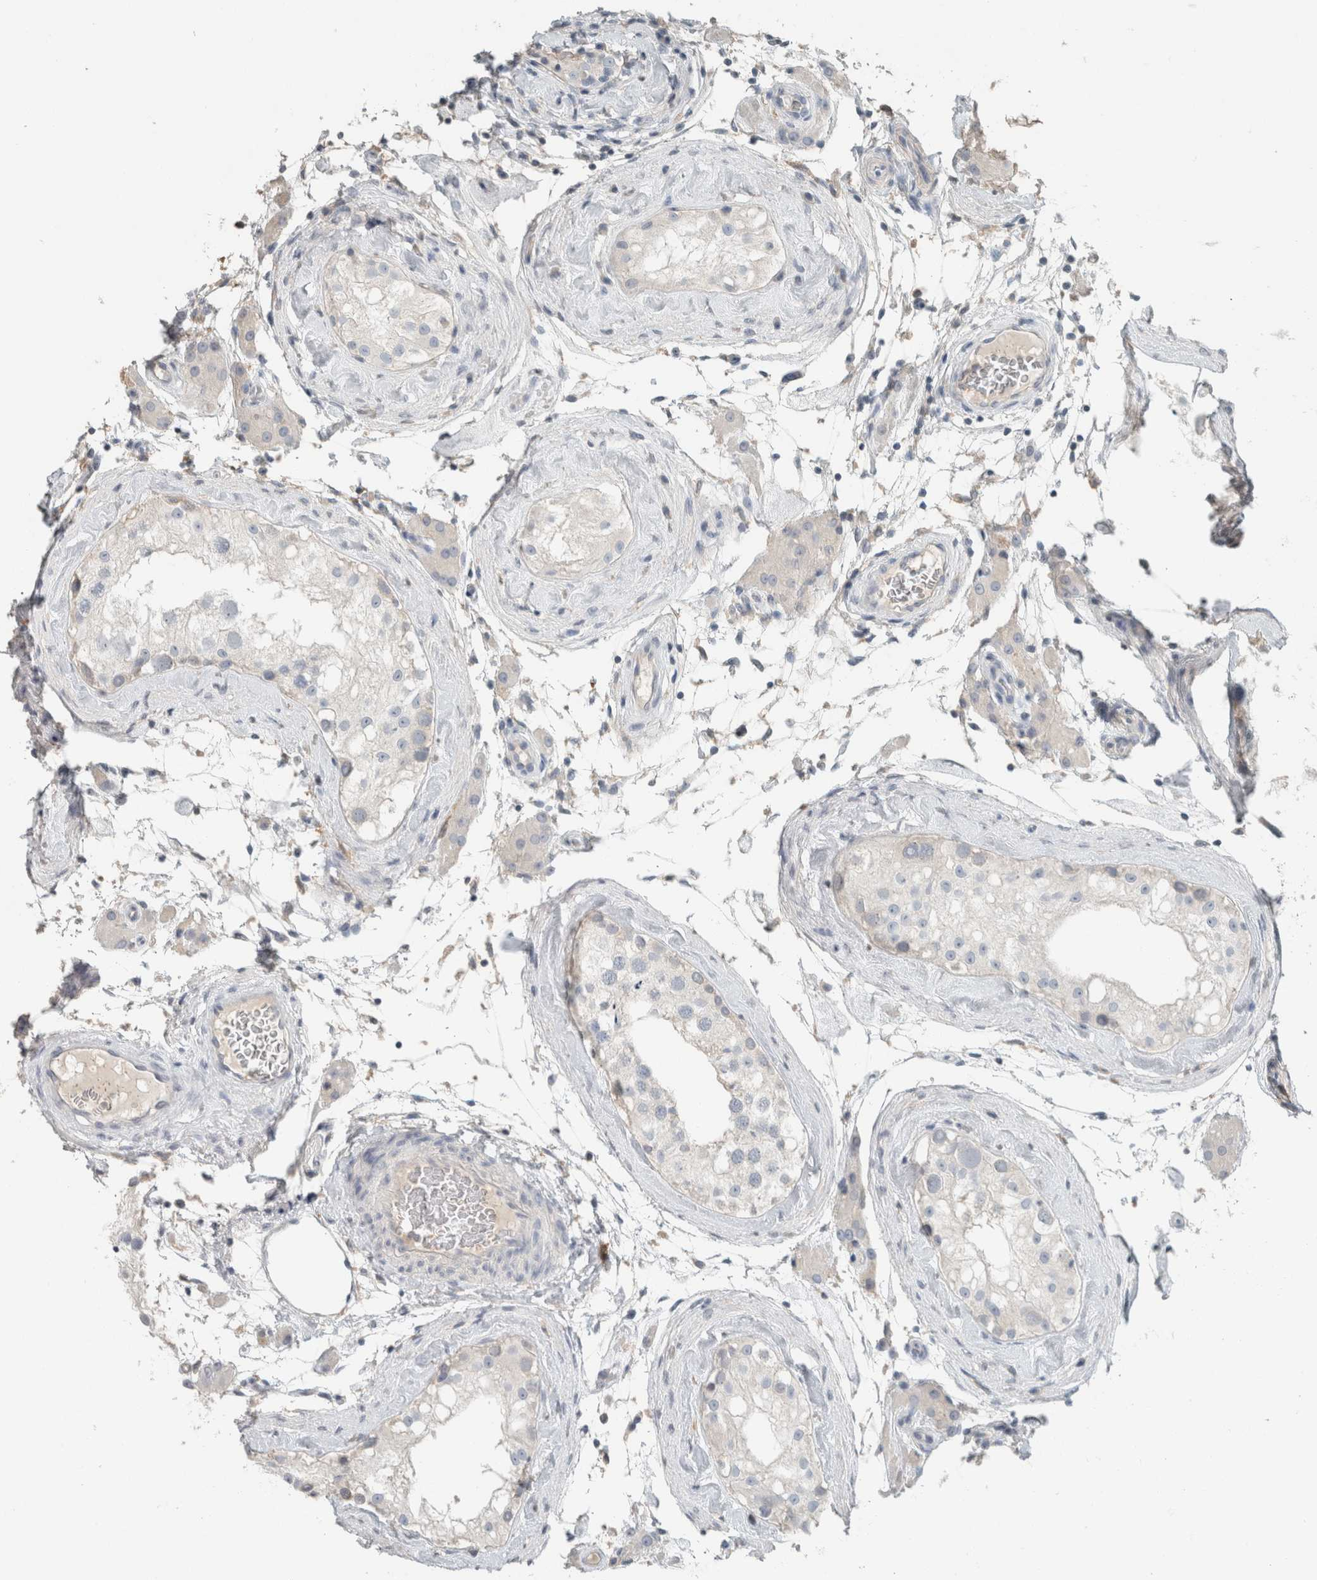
{"staining": {"intensity": "negative", "quantity": "none", "location": "none"}, "tissue": "testis", "cell_type": "Cells in seminiferous ducts", "image_type": "normal", "snomed": [{"axis": "morphology", "description": "Normal tissue, NOS"}, {"axis": "topography", "description": "Testis"}], "caption": "An IHC photomicrograph of unremarkable testis is shown. There is no staining in cells in seminiferous ducts of testis.", "gene": "SCIN", "patient": {"sex": "male", "age": 46}}